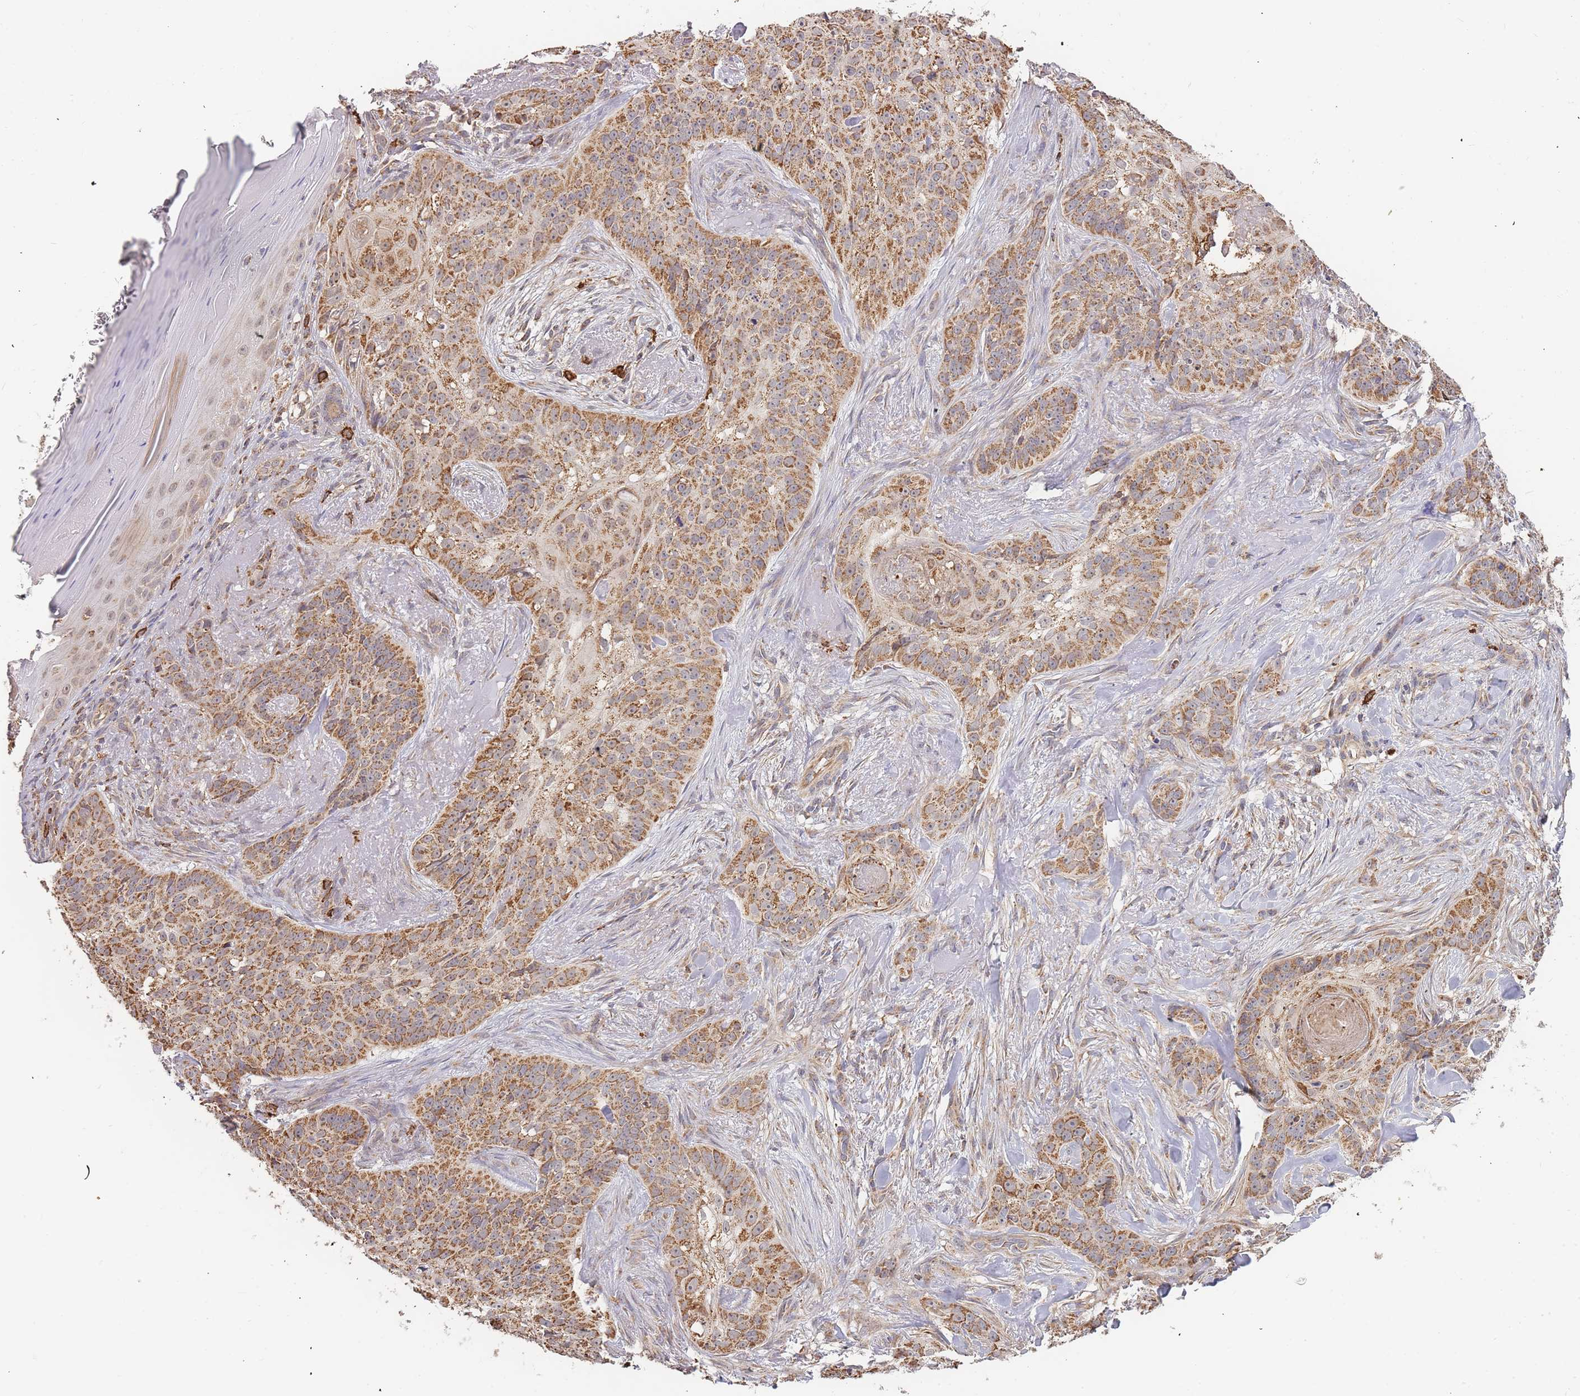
{"staining": {"intensity": "moderate", "quantity": ">75%", "location": "cytoplasmic/membranous"}, "tissue": "skin cancer", "cell_type": "Tumor cells", "image_type": "cancer", "snomed": [{"axis": "morphology", "description": "Basal cell carcinoma"}, {"axis": "topography", "description": "Skin"}], "caption": "DAB immunohistochemical staining of human basal cell carcinoma (skin) exhibits moderate cytoplasmic/membranous protein positivity in about >75% of tumor cells. The protein of interest is stained brown, and the nuclei are stained in blue (DAB (3,3'-diaminobenzidine) IHC with brightfield microscopy, high magnification).", "gene": "ADCY9", "patient": {"sex": "female", "age": 92}}